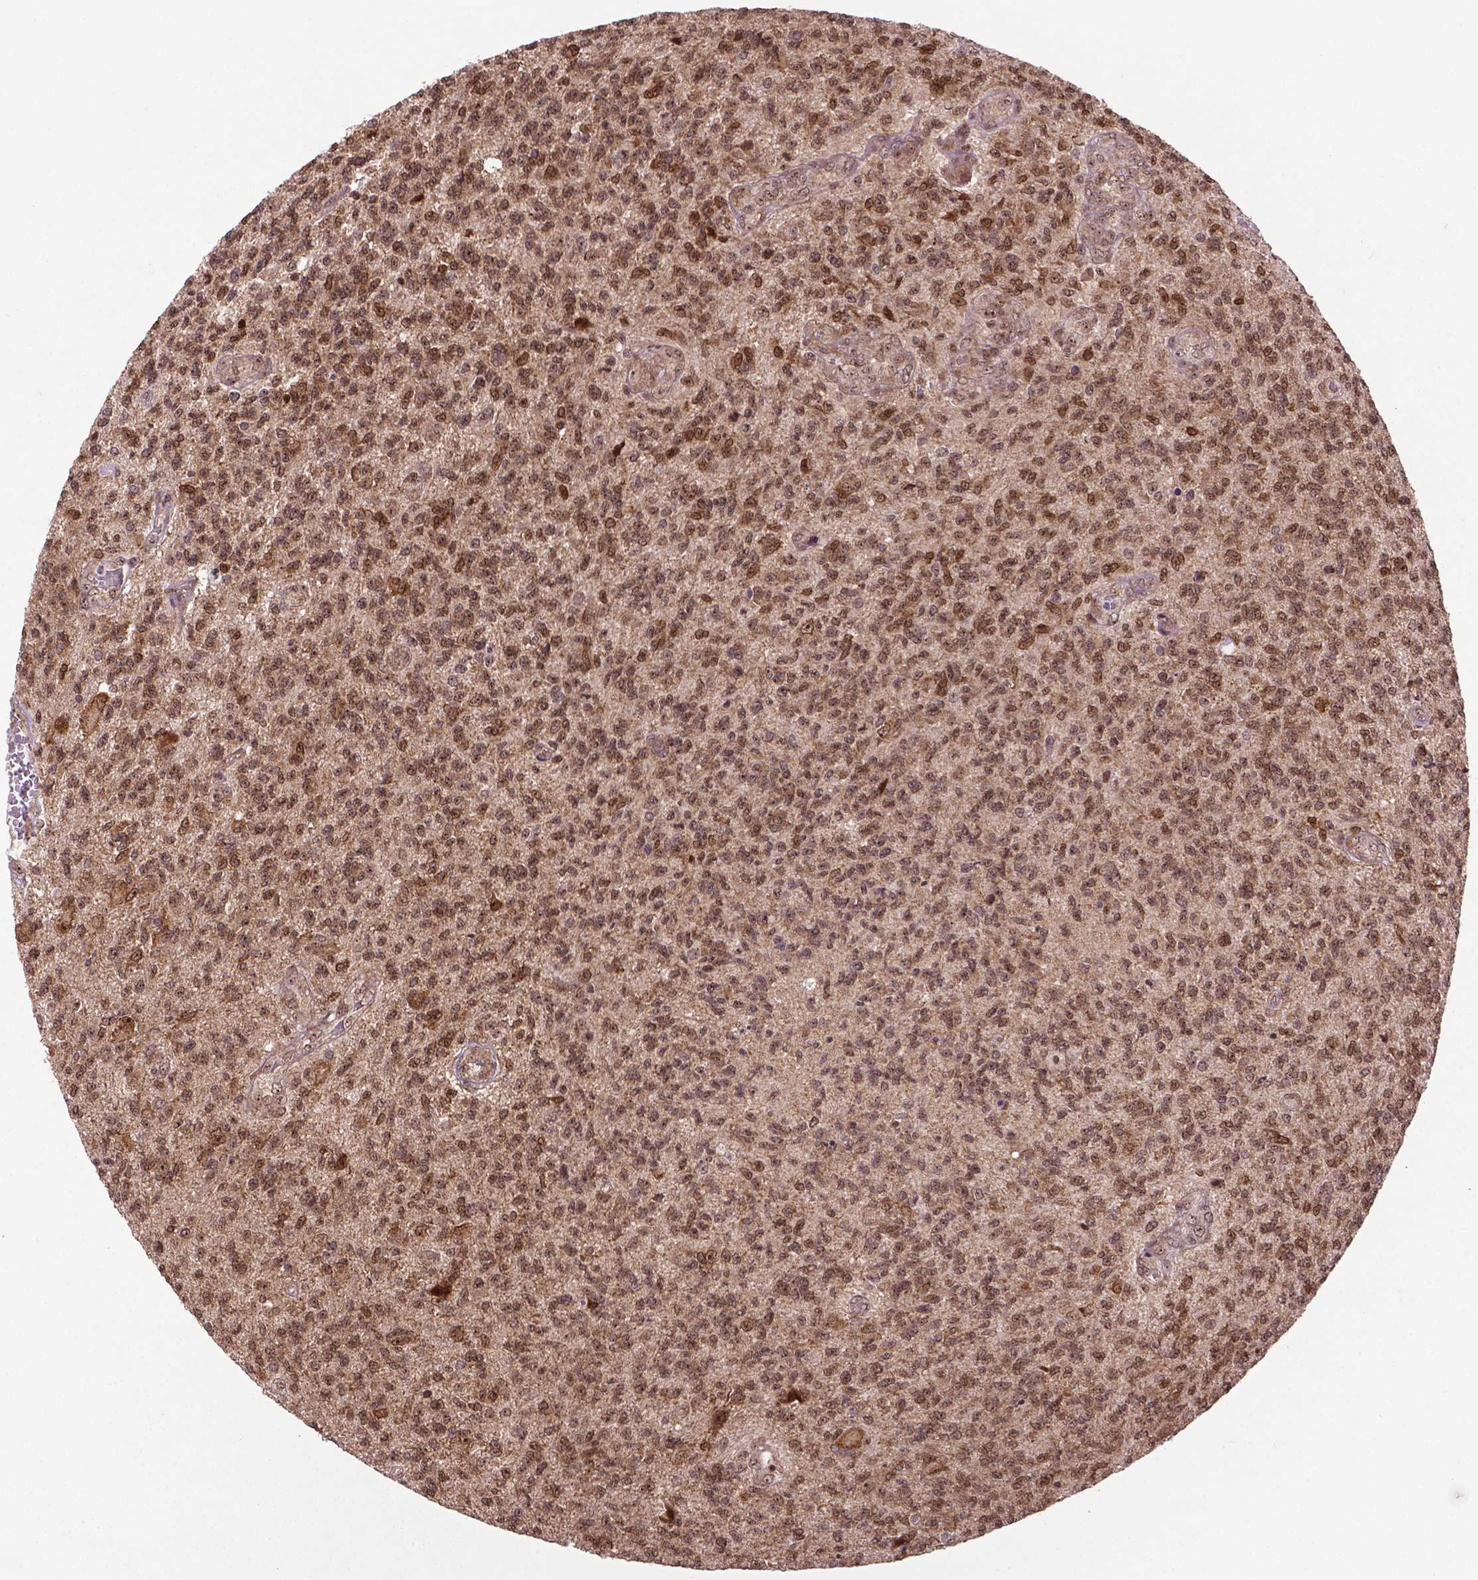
{"staining": {"intensity": "moderate", "quantity": ">75%", "location": "nuclear"}, "tissue": "glioma", "cell_type": "Tumor cells", "image_type": "cancer", "snomed": [{"axis": "morphology", "description": "Glioma, malignant, High grade"}, {"axis": "topography", "description": "Brain"}], "caption": "Immunohistochemical staining of malignant high-grade glioma exhibits moderate nuclear protein positivity in approximately >75% of tumor cells.", "gene": "CSNK2A1", "patient": {"sex": "male", "age": 56}}